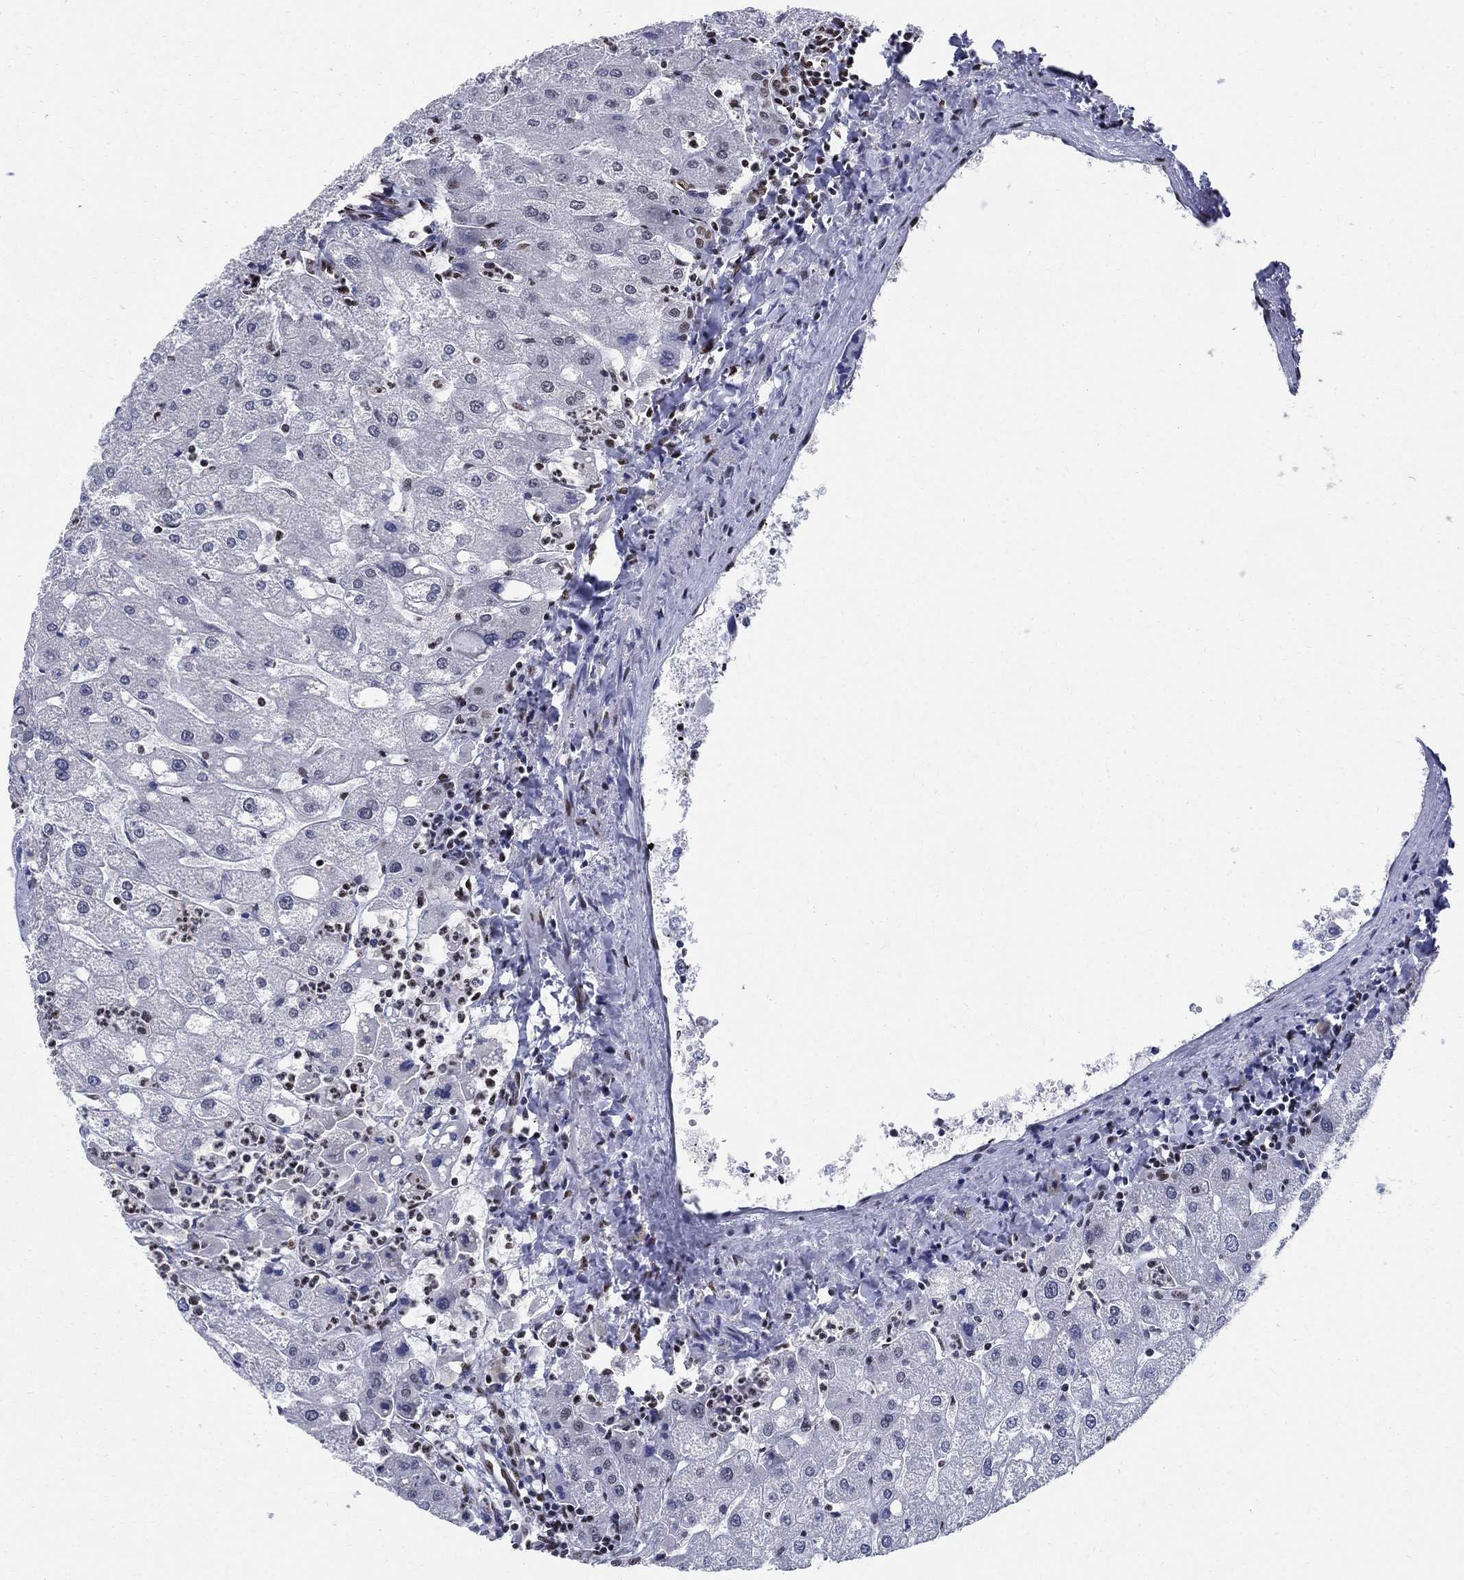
{"staining": {"intensity": "weak", "quantity": ">75%", "location": "nuclear"}, "tissue": "liver", "cell_type": "Cholangiocytes", "image_type": "normal", "snomed": [{"axis": "morphology", "description": "Normal tissue, NOS"}, {"axis": "topography", "description": "Liver"}], "caption": "Liver stained with IHC exhibits weak nuclear positivity in about >75% of cholangiocytes. (DAB (3,3'-diaminobenzidine) IHC, brown staining for protein, blue staining for nuclei).", "gene": "FBXO16", "patient": {"sex": "male", "age": 67}}